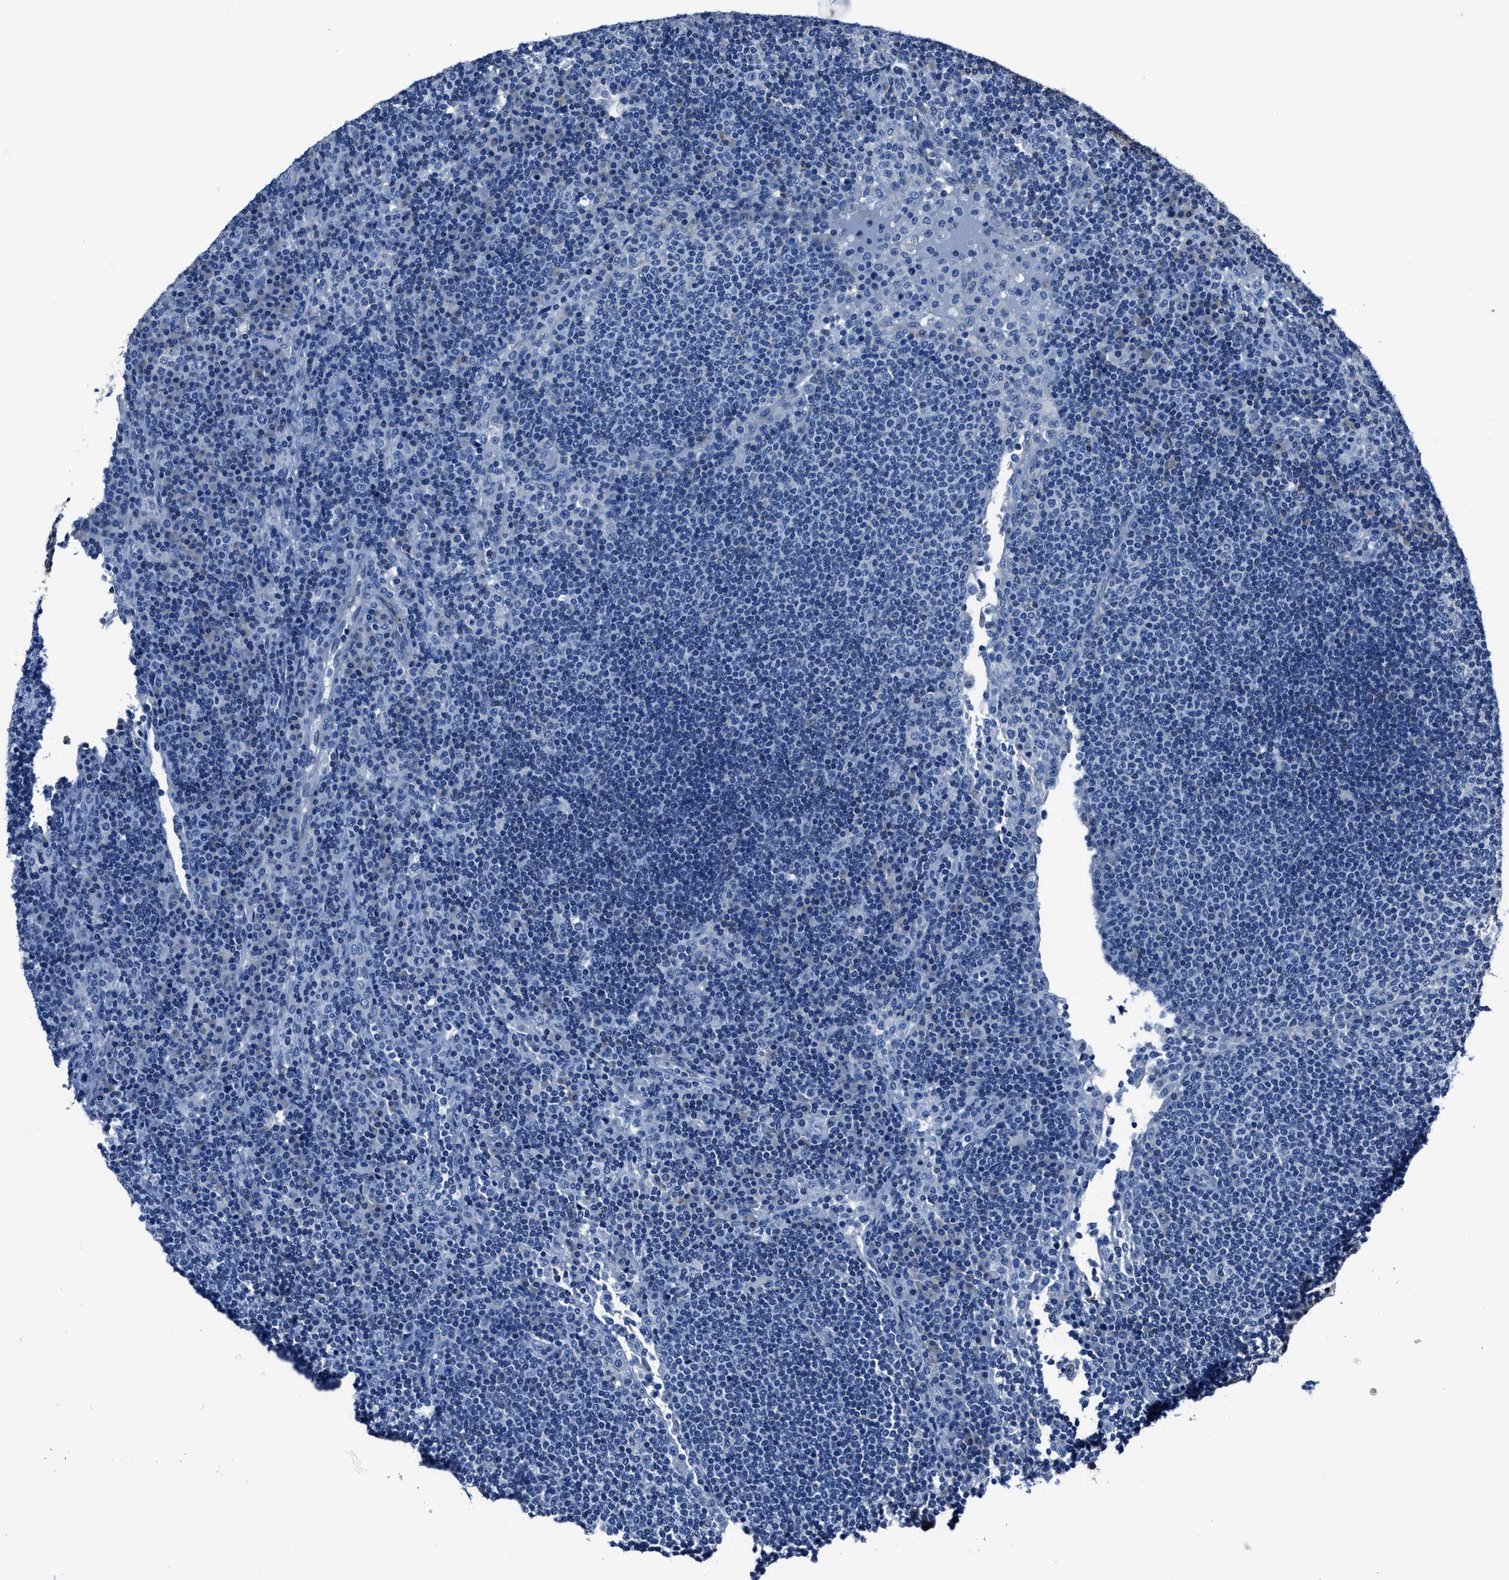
{"staining": {"intensity": "negative", "quantity": "none", "location": "none"}, "tissue": "lymph node", "cell_type": "Germinal center cells", "image_type": "normal", "snomed": [{"axis": "morphology", "description": "Normal tissue, NOS"}, {"axis": "topography", "description": "Lymph node"}], "caption": "Immunohistochemistry (IHC) of normal human lymph node exhibits no positivity in germinal center cells.", "gene": "LMO7", "patient": {"sex": "female", "age": 53}}